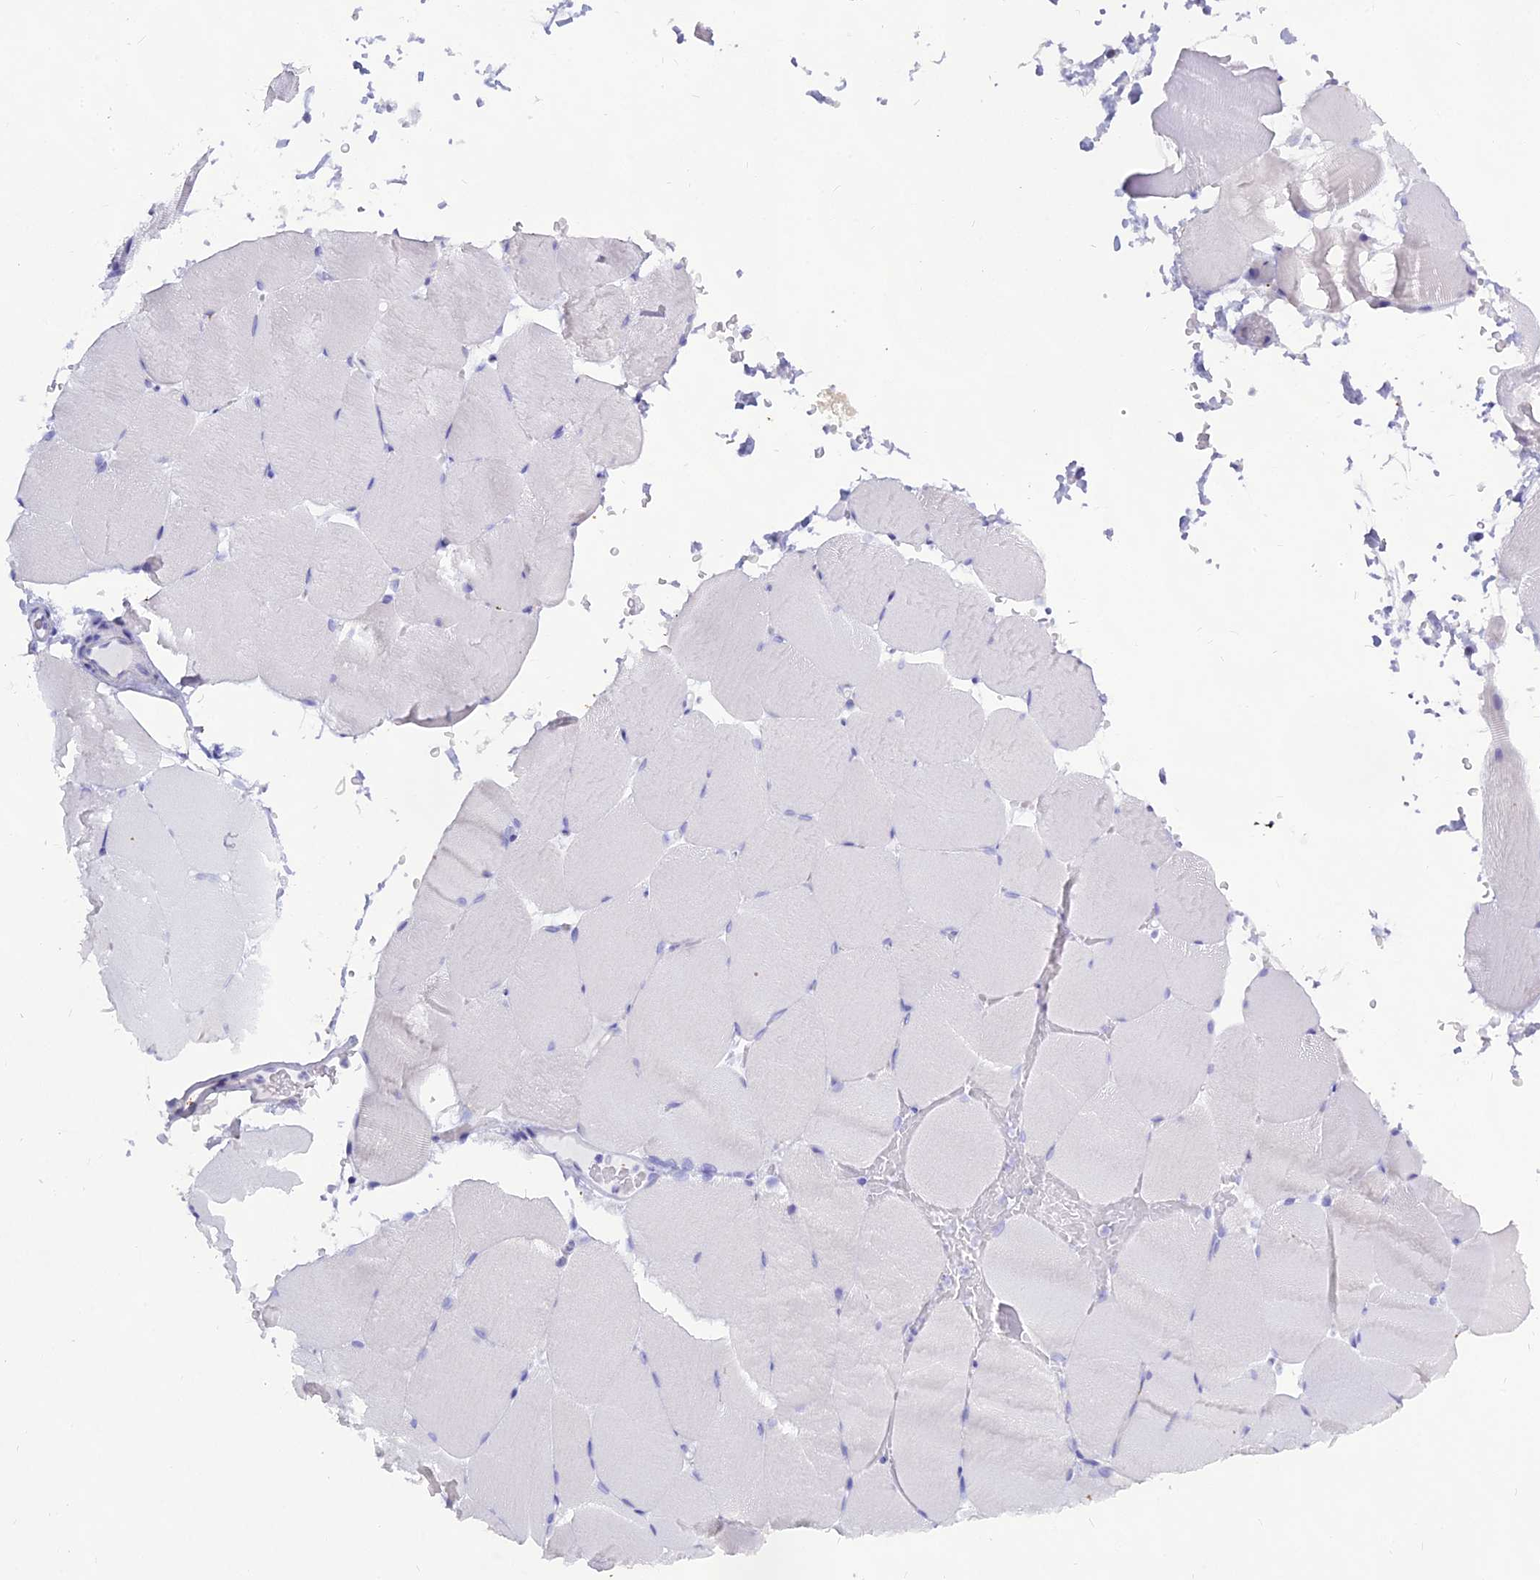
{"staining": {"intensity": "negative", "quantity": "none", "location": "none"}, "tissue": "skeletal muscle", "cell_type": "Myocytes", "image_type": "normal", "snomed": [{"axis": "morphology", "description": "Normal tissue, NOS"}, {"axis": "topography", "description": "Skeletal muscle"}, {"axis": "topography", "description": "Parathyroid gland"}], "caption": "This is an IHC image of normal skeletal muscle. There is no positivity in myocytes.", "gene": "CD5", "patient": {"sex": "female", "age": 37}}